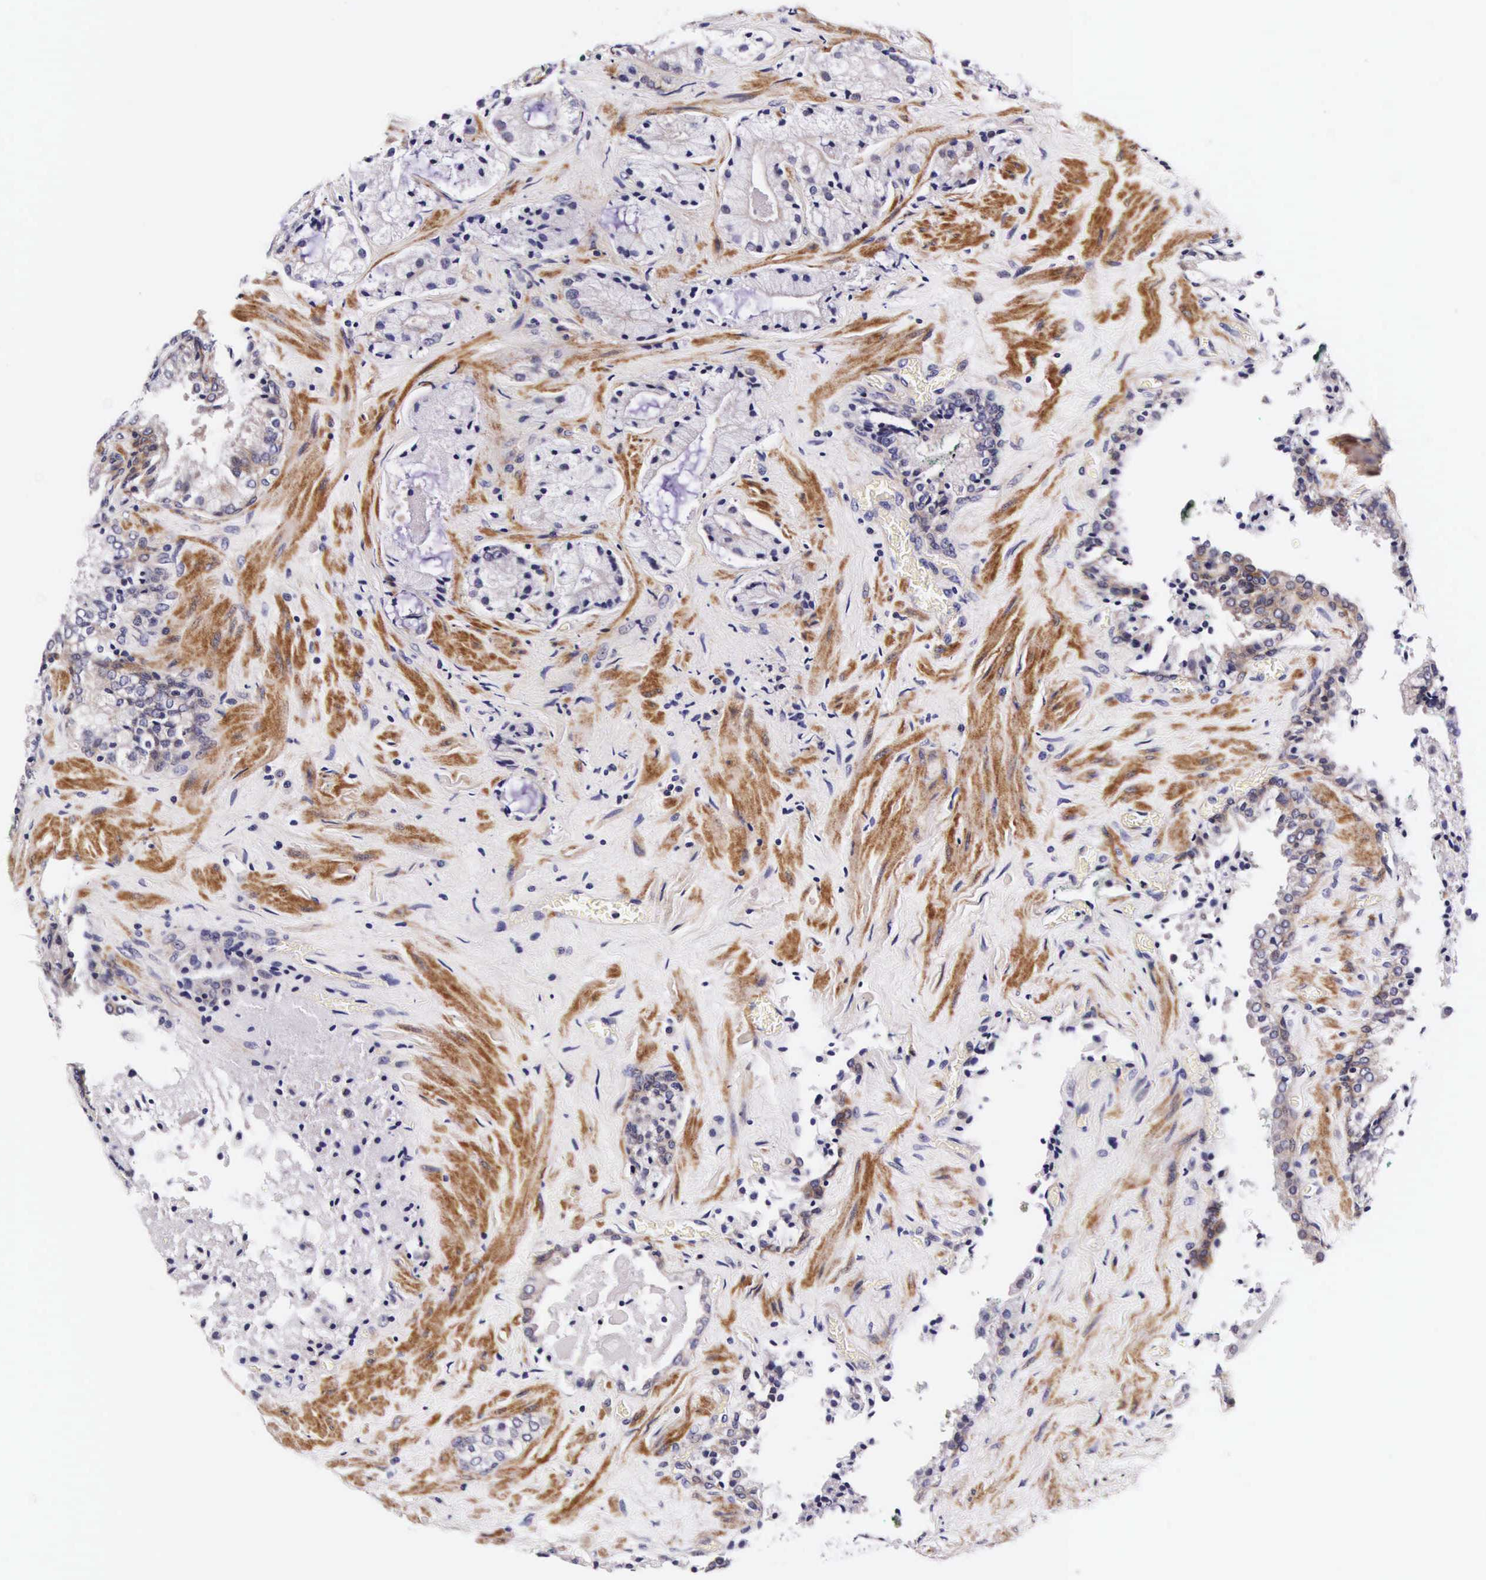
{"staining": {"intensity": "negative", "quantity": "none", "location": "none"}, "tissue": "prostate cancer", "cell_type": "Tumor cells", "image_type": "cancer", "snomed": [{"axis": "morphology", "description": "Adenocarcinoma, Medium grade"}, {"axis": "topography", "description": "Prostate"}], "caption": "Immunohistochemistry histopathology image of human prostate medium-grade adenocarcinoma stained for a protein (brown), which shows no expression in tumor cells. (DAB (3,3'-diaminobenzidine) immunohistochemistry (IHC) with hematoxylin counter stain).", "gene": "UPRT", "patient": {"sex": "male", "age": 70}}